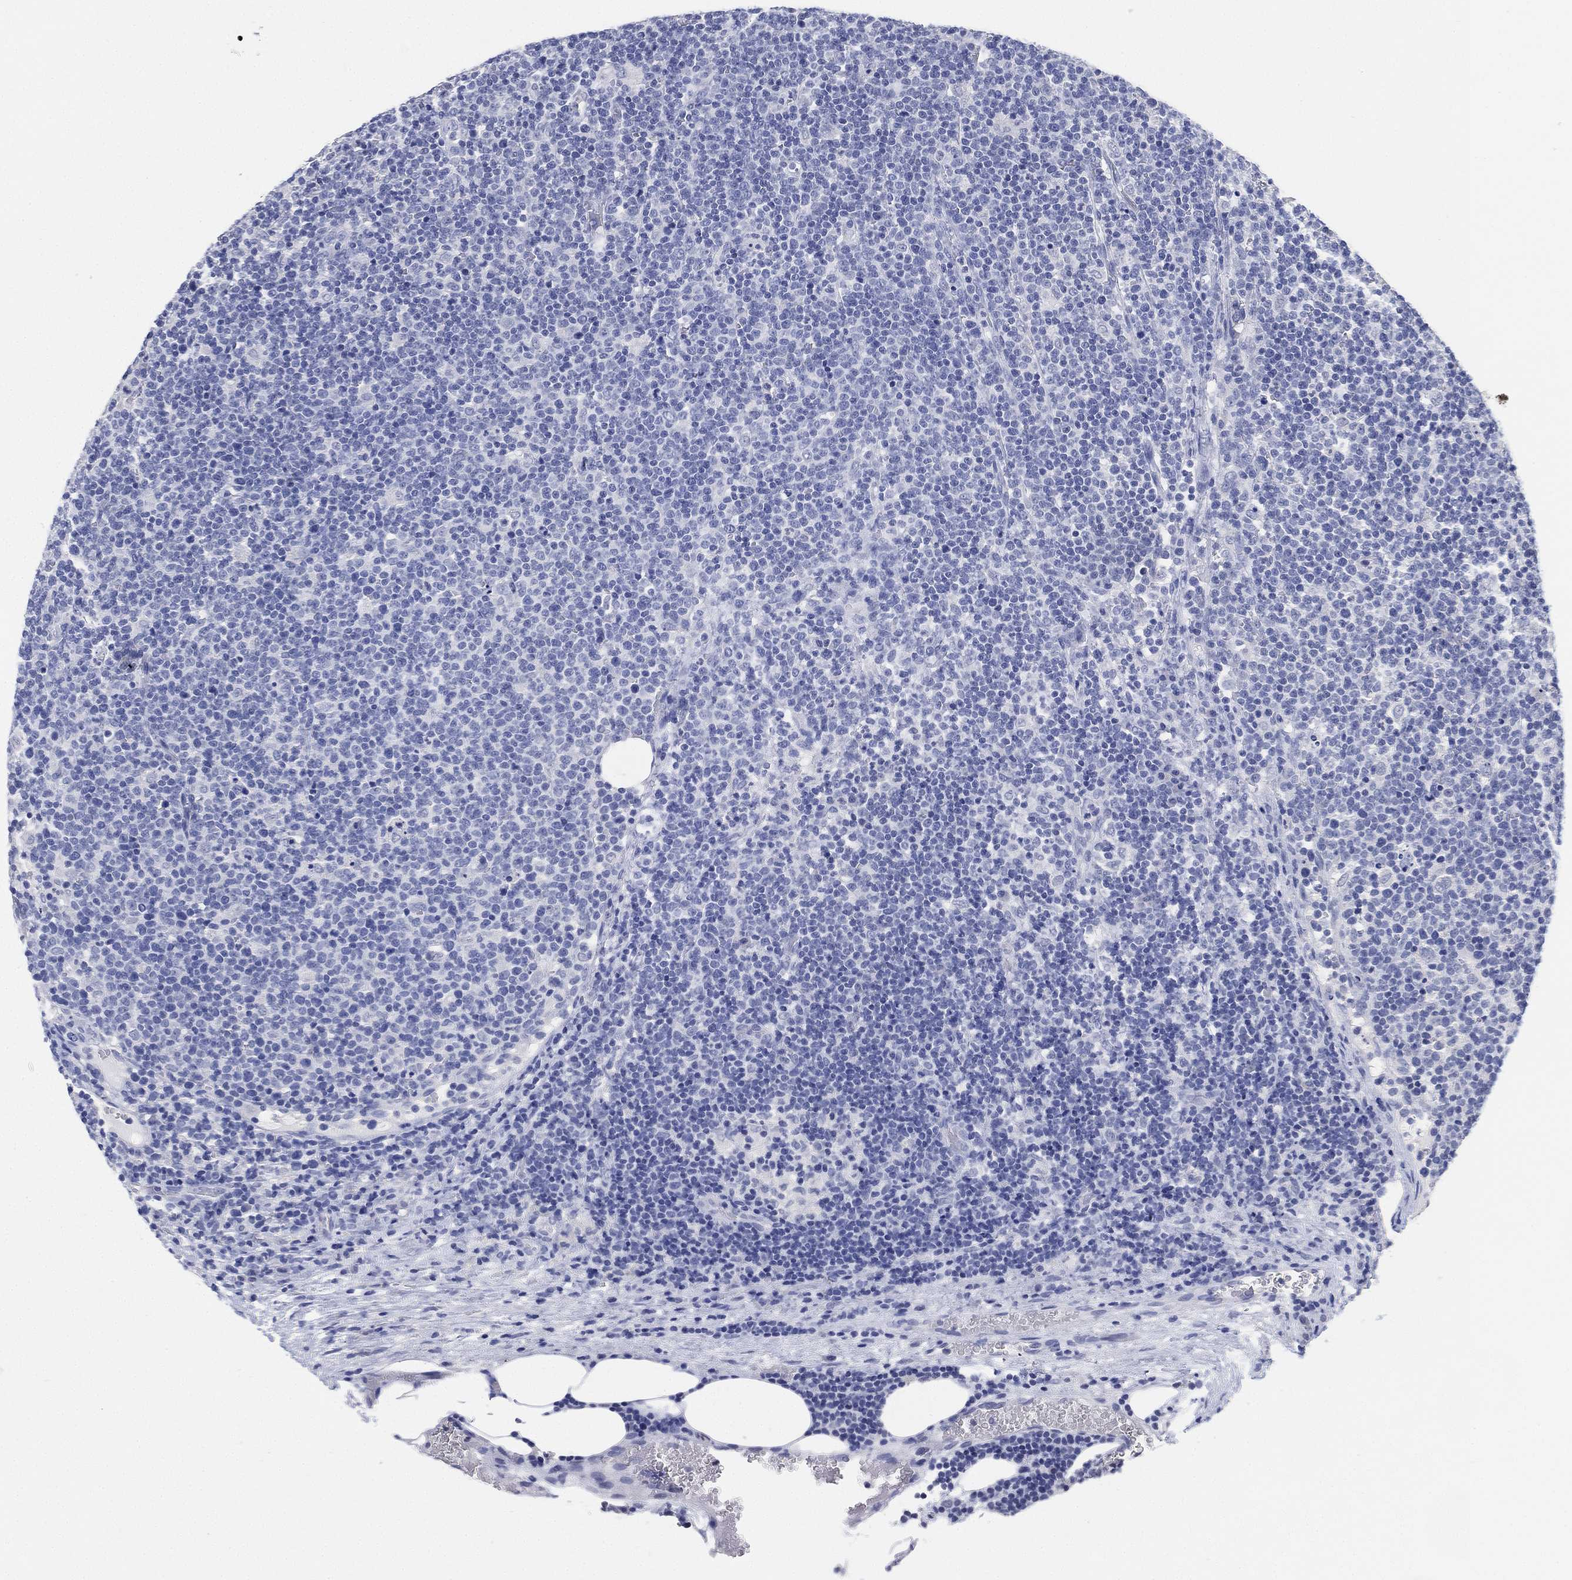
{"staining": {"intensity": "negative", "quantity": "none", "location": "none"}, "tissue": "lymphoma", "cell_type": "Tumor cells", "image_type": "cancer", "snomed": [{"axis": "morphology", "description": "Malignant lymphoma, non-Hodgkin's type, High grade"}, {"axis": "topography", "description": "Lymph node"}], "caption": "DAB immunohistochemical staining of human malignant lymphoma, non-Hodgkin's type (high-grade) reveals no significant staining in tumor cells. The staining was performed using DAB to visualize the protein expression in brown, while the nuclei were stained in blue with hematoxylin (Magnification: 20x).", "gene": "IYD", "patient": {"sex": "male", "age": 61}}